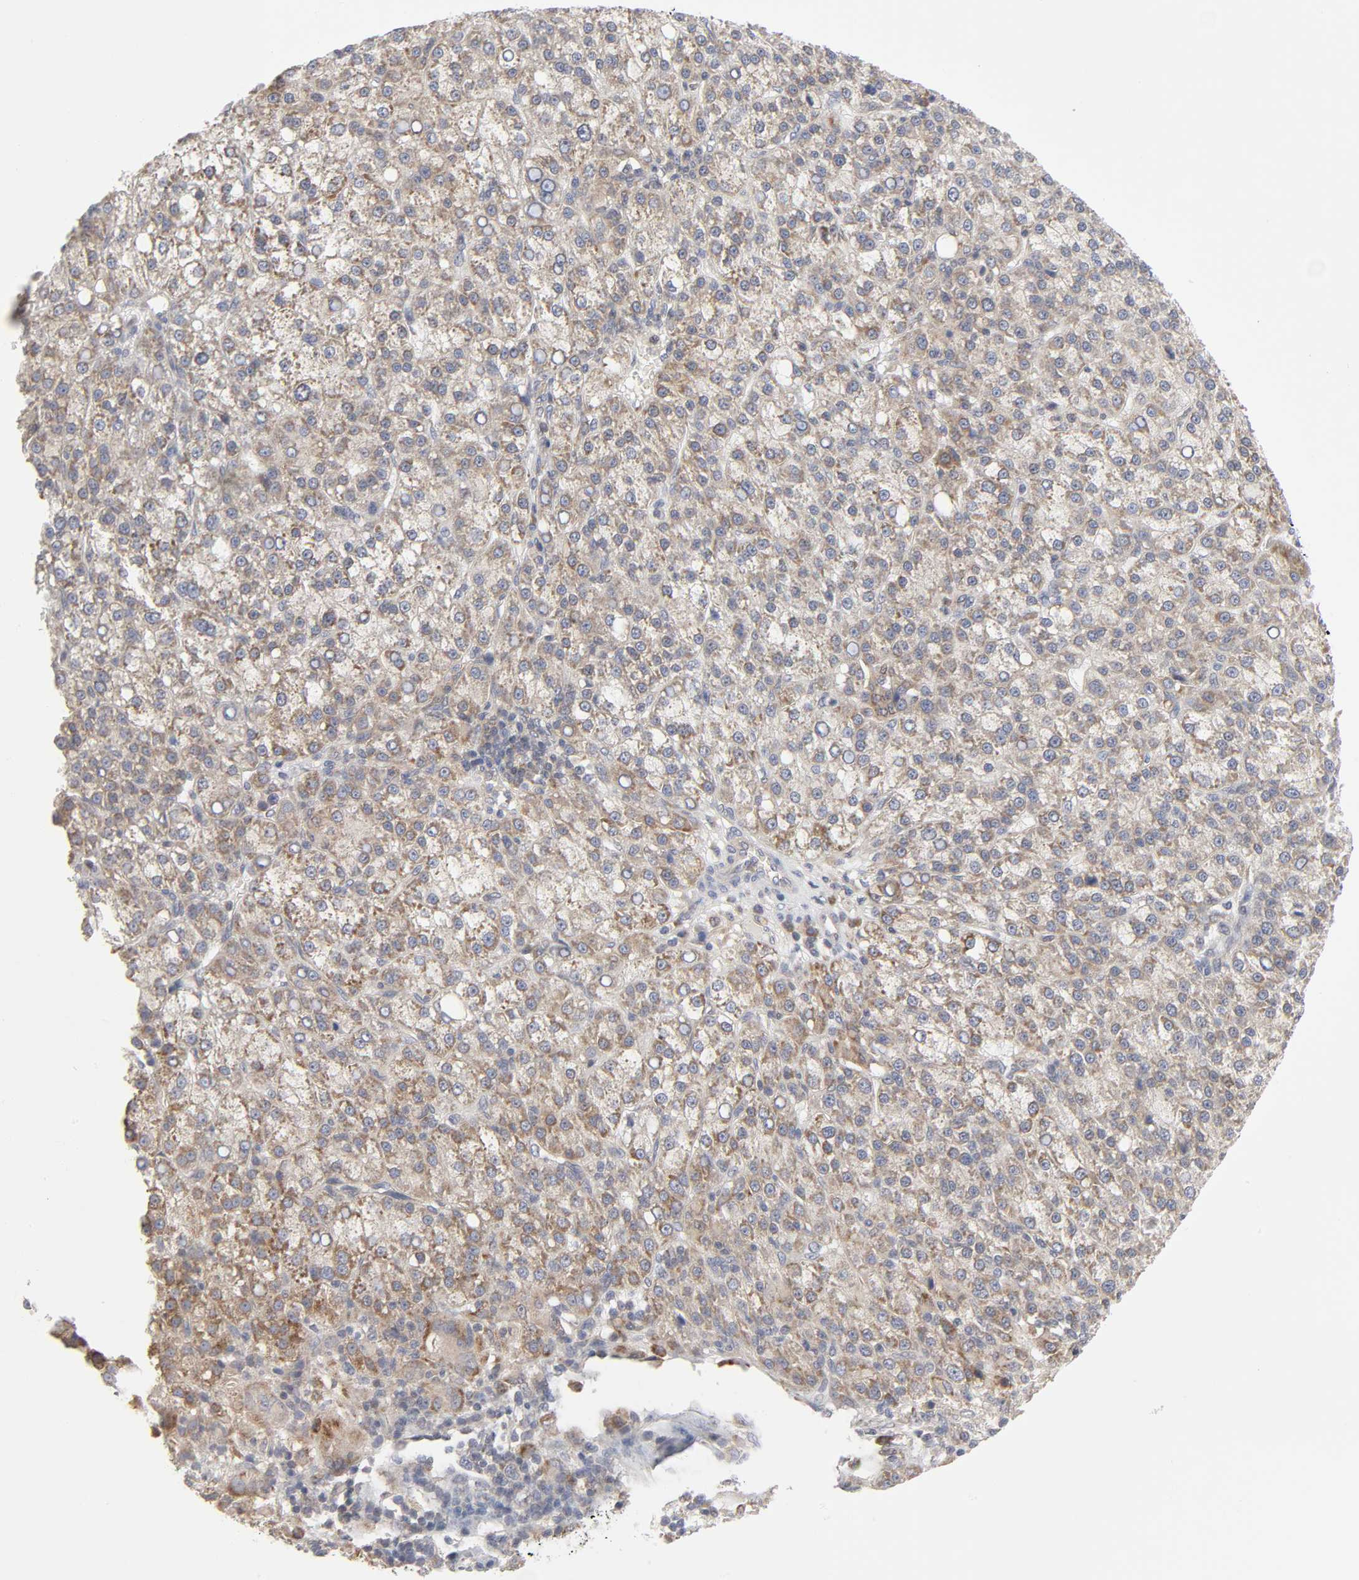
{"staining": {"intensity": "weak", "quantity": ">75%", "location": "cytoplasmic/membranous"}, "tissue": "liver cancer", "cell_type": "Tumor cells", "image_type": "cancer", "snomed": [{"axis": "morphology", "description": "Carcinoma, Hepatocellular, NOS"}, {"axis": "topography", "description": "Liver"}], "caption": "There is low levels of weak cytoplasmic/membranous expression in tumor cells of liver cancer (hepatocellular carcinoma), as demonstrated by immunohistochemical staining (brown color).", "gene": "IL4R", "patient": {"sex": "female", "age": 58}}